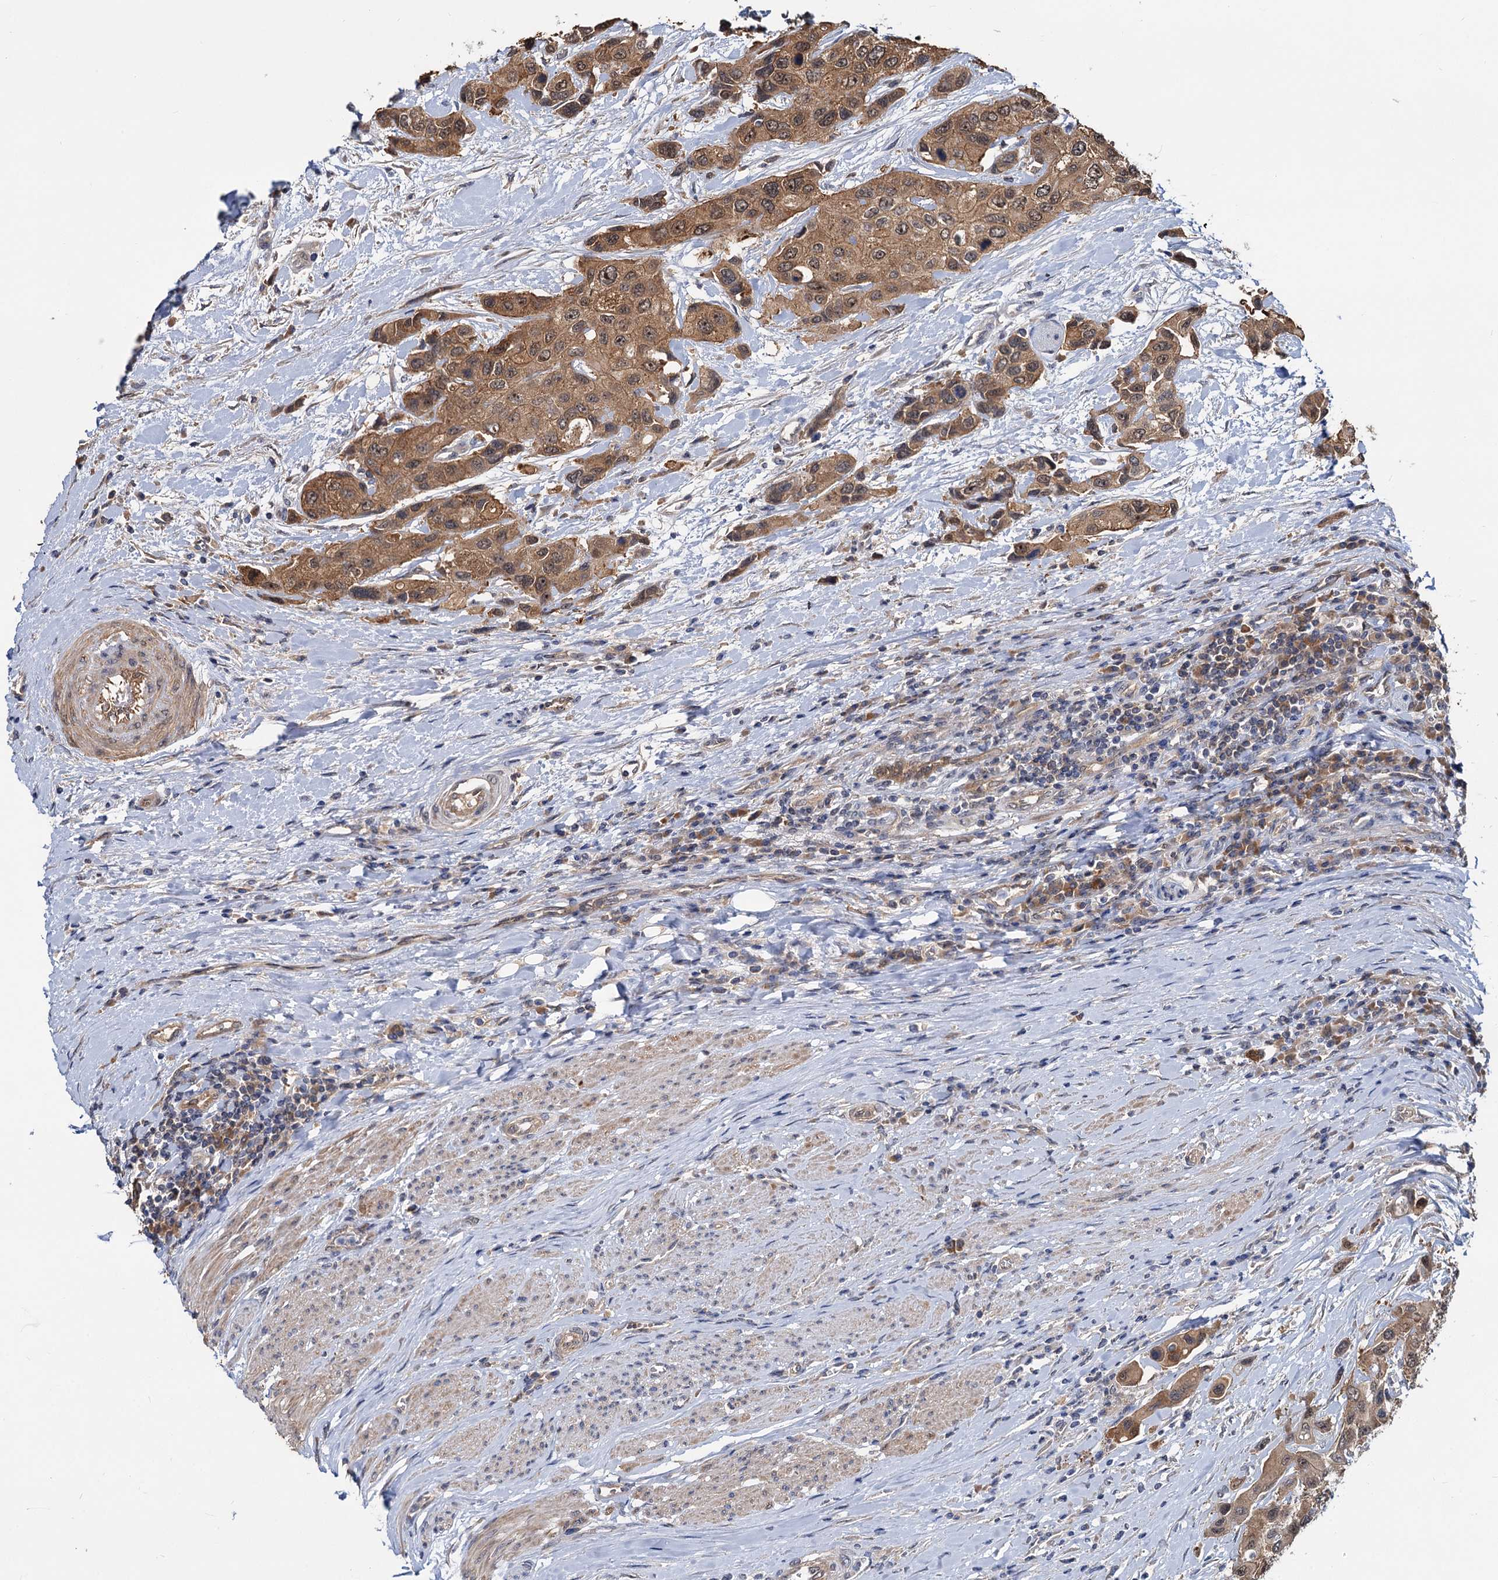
{"staining": {"intensity": "moderate", "quantity": ">75%", "location": "cytoplasmic/membranous"}, "tissue": "urothelial cancer", "cell_type": "Tumor cells", "image_type": "cancer", "snomed": [{"axis": "morphology", "description": "Normal tissue, NOS"}, {"axis": "morphology", "description": "Urothelial carcinoma, High grade"}, {"axis": "topography", "description": "Vascular tissue"}, {"axis": "topography", "description": "Urinary bladder"}], "caption": "The photomicrograph shows a brown stain indicating the presence of a protein in the cytoplasmic/membranous of tumor cells in urothelial carcinoma (high-grade).", "gene": "SNX15", "patient": {"sex": "female", "age": 56}}